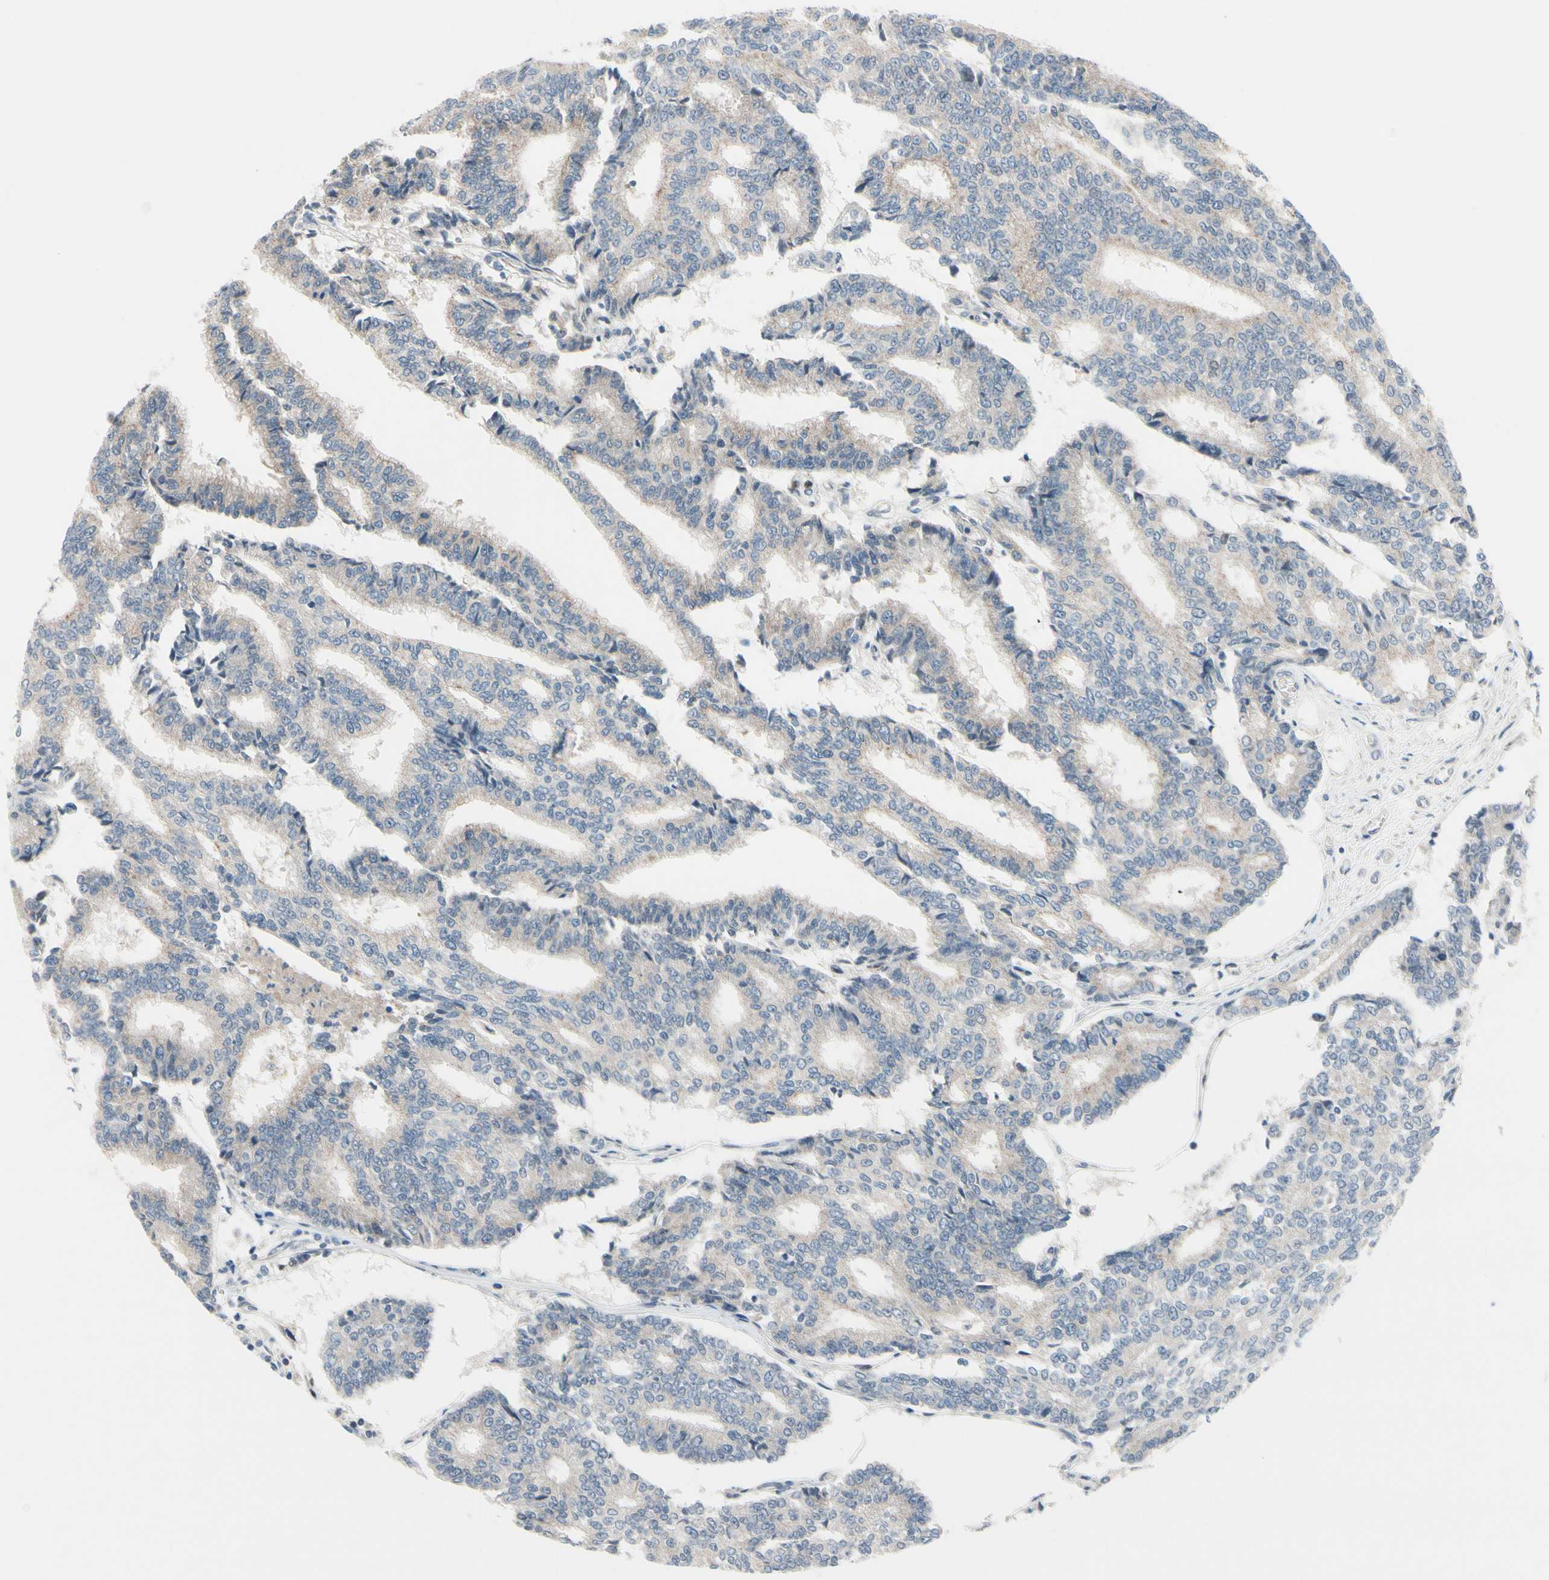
{"staining": {"intensity": "weak", "quantity": "25%-75%", "location": "cytoplasmic/membranous"}, "tissue": "prostate cancer", "cell_type": "Tumor cells", "image_type": "cancer", "snomed": [{"axis": "morphology", "description": "Adenocarcinoma, High grade"}, {"axis": "topography", "description": "Prostate"}], "caption": "Immunohistochemical staining of high-grade adenocarcinoma (prostate) shows low levels of weak cytoplasmic/membranous protein positivity in about 25%-75% of tumor cells. (Brightfield microscopy of DAB IHC at high magnification).", "gene": "CFAP36", "patient": {"sex": "male", "age": 55}}